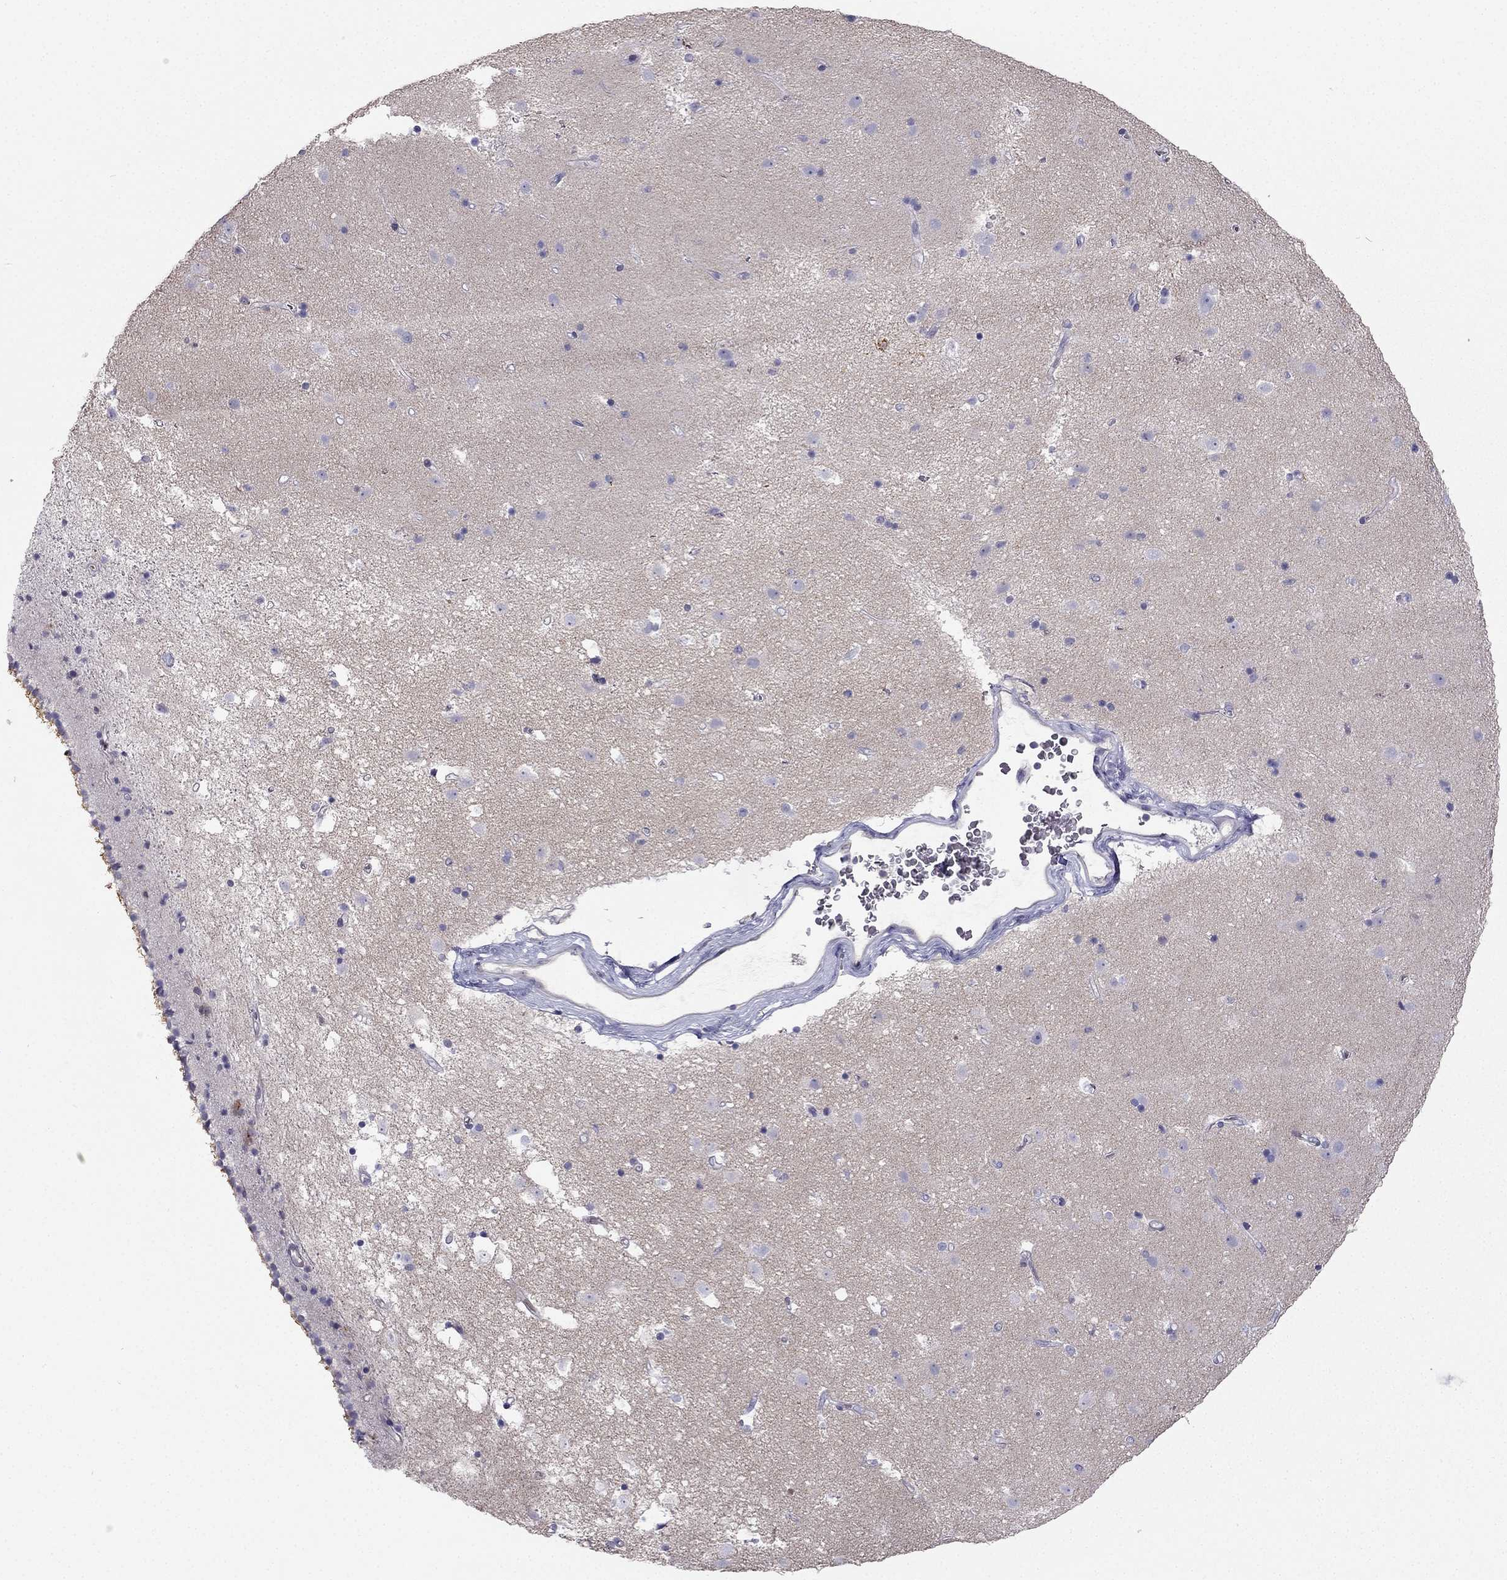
{"staining": {"intensity": "moderate", "quantity": "<25%", "location": "cytoplasmic/membranous"}, "tissue": "caudate", "cell_type": "Glial cells", "image_type": "normal", "snomed": [{"axis": "morphology", "description": "Normal tissue, NOS"}, {"axis": "topography", "description": "Lateral ventricle wall"}], "caption": "Protein analysis of benign caudate reveals moderate cytoplasmic/membranous expression in approximately <25% of glial cells.", "gene": "RSPH14", "patient": {"sex": "female", "age": 71}}